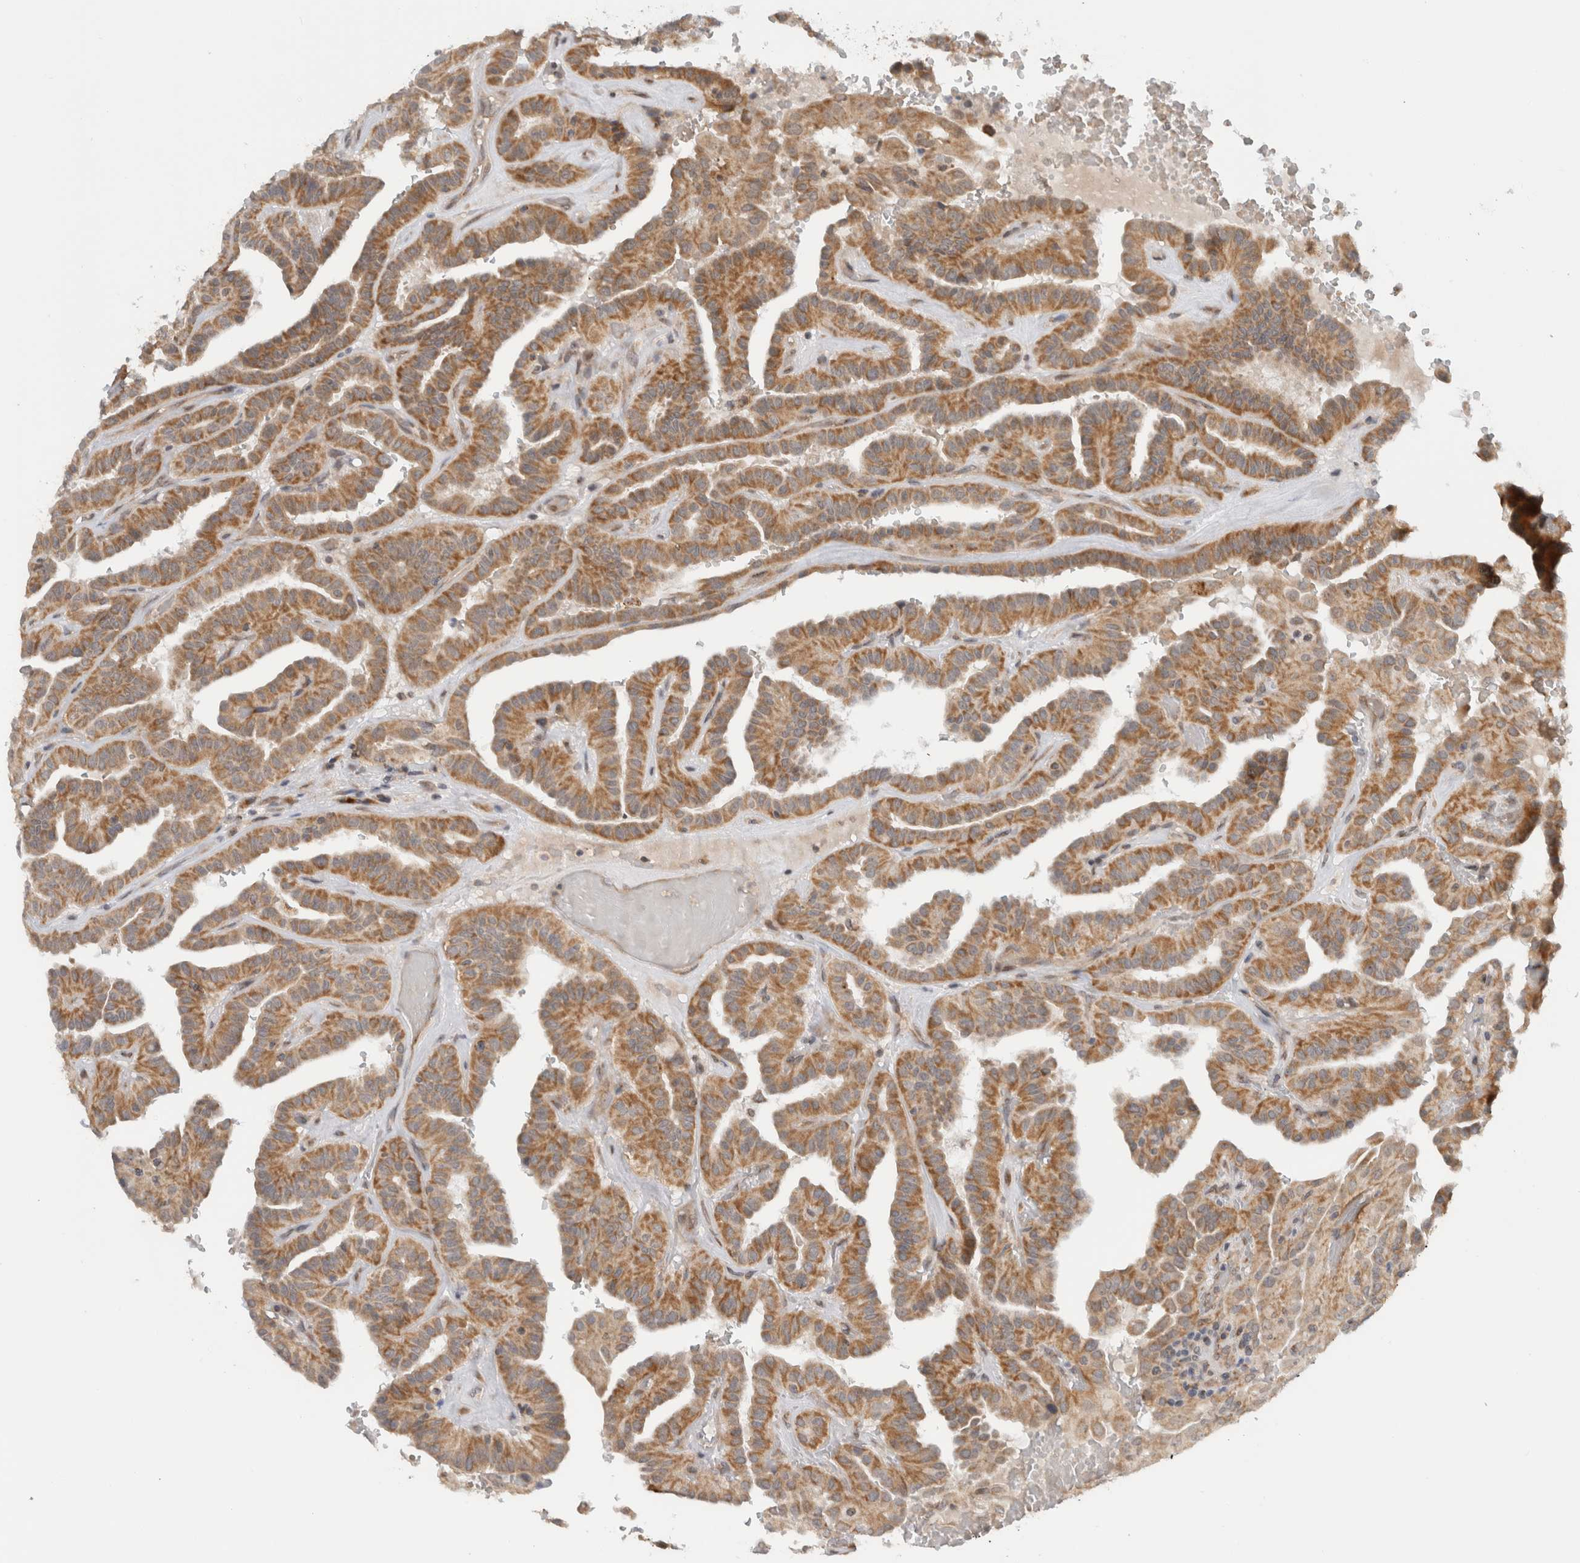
{"staining": {"intensity": "moderate", "quantity": ">75%", "location": "cytoplasmic/membranous"}, "tissue": "thyroid cancer", "cell_type": "Tumor cells", "image_type": "cancer", "snomed": [{"axis": "morphology", "description": "Papillary adenocarcinoma, NOS"}, {"axis": "topography", "description": "Thyroid gland"}], "caption": "The immunohistochemical stain highlights moderate cytoplasmic/membranous expression in tumor cells of papillary adenocarcinoma (thyroid) tissue. (Brightfield microscopy of DAB IHC at high magnification).", "gene": "CMC2", "patient": {"sex": "male", "age": 77}}